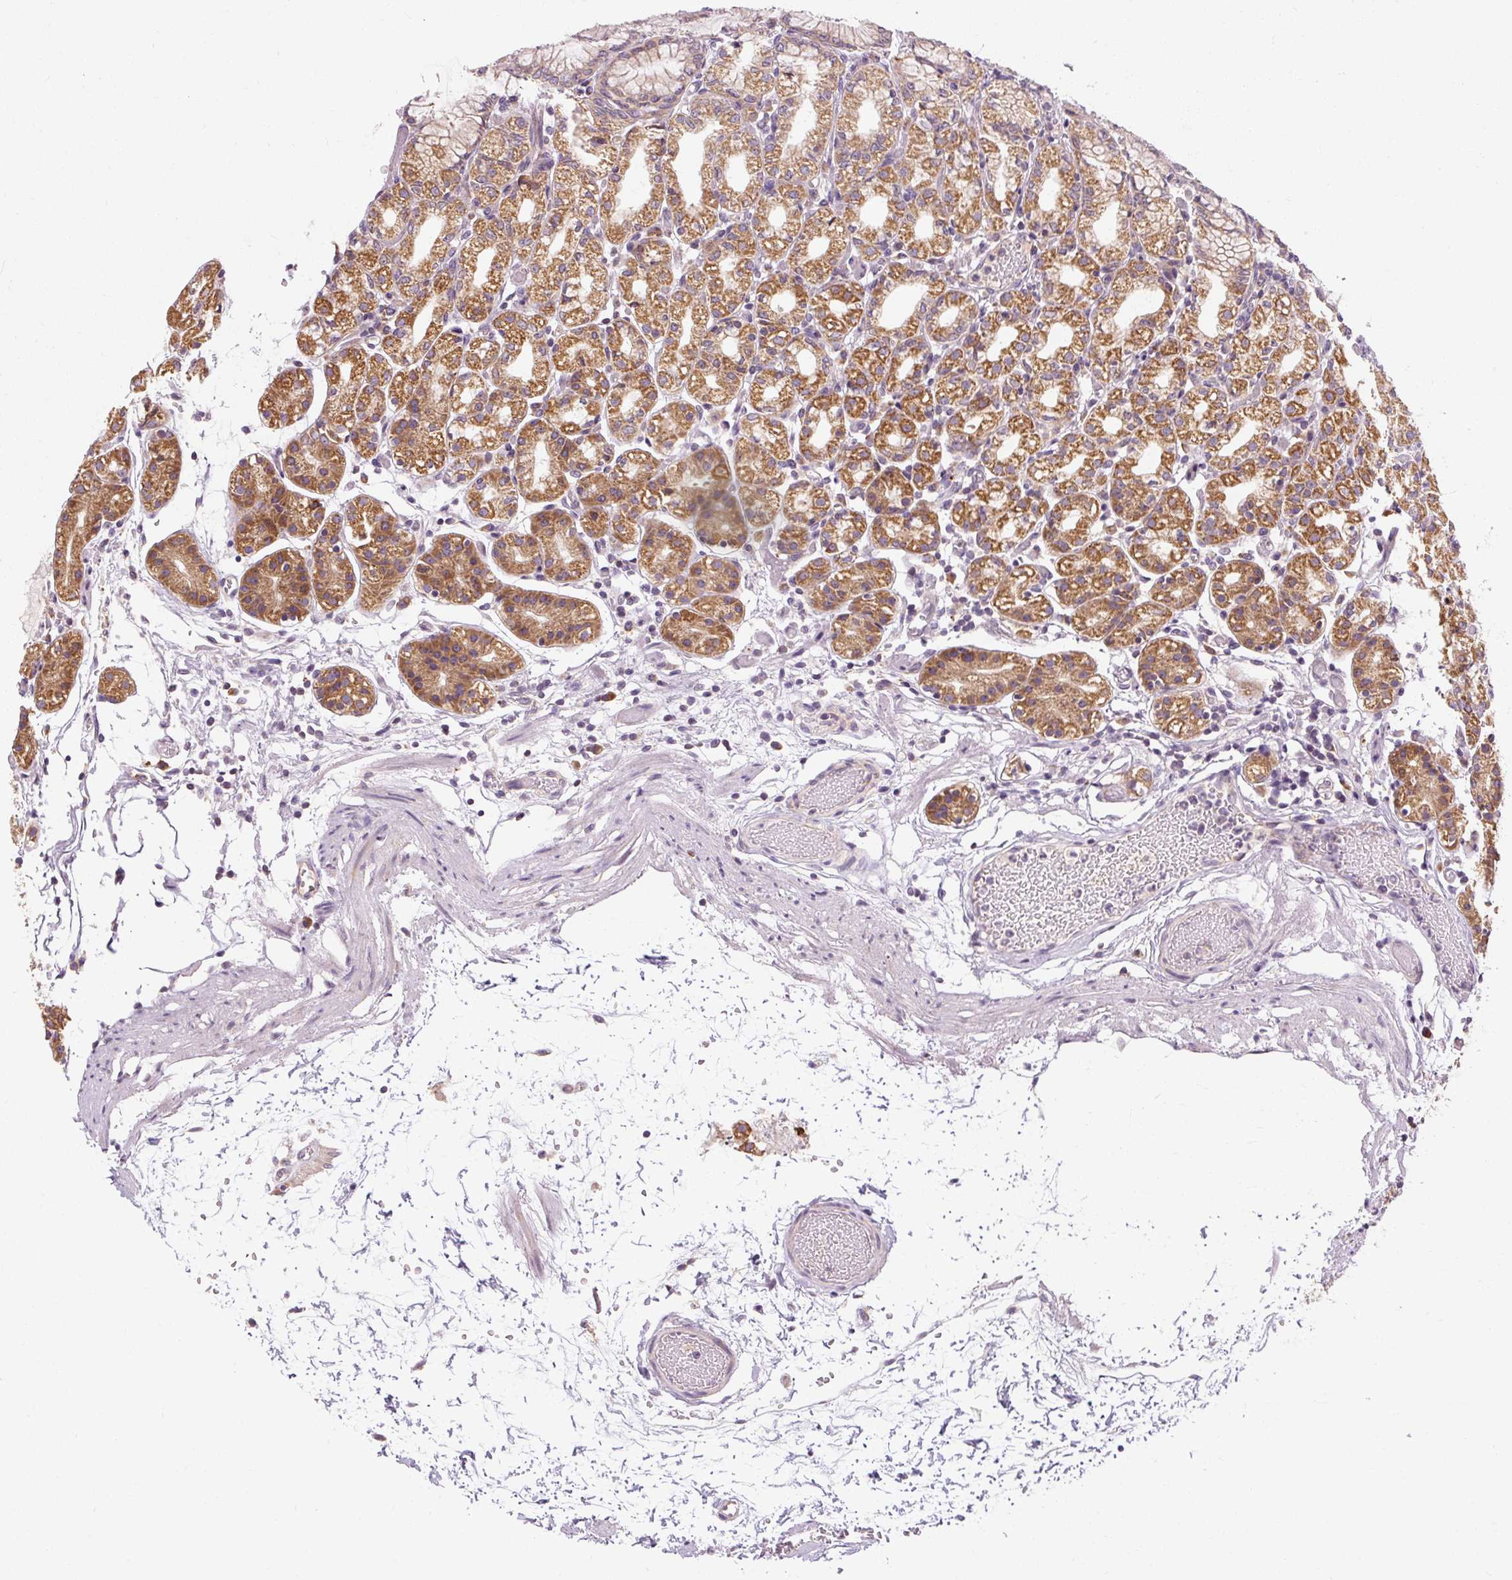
{"staining": {"intensity": "strong", "quantity": ">75%", "location": "cytoplasmic/membranous"}, "tissue": "stomach", "cell_type": "Glandular cells", "image_type": "normal", "snomed": [{"axis": "morphology", "description": "Normal tissue, NOS"}, {"axis": "topography", "description": "Stomach"}], "caption": "About >75% of glandular cells in normal human stomach demonstrate strong cytoplasmic/membranous protein expression as visualized by brown immunohistochemical staining.", "gene": "PRSS48", "patient": {"sex": "female", "age": 57}}